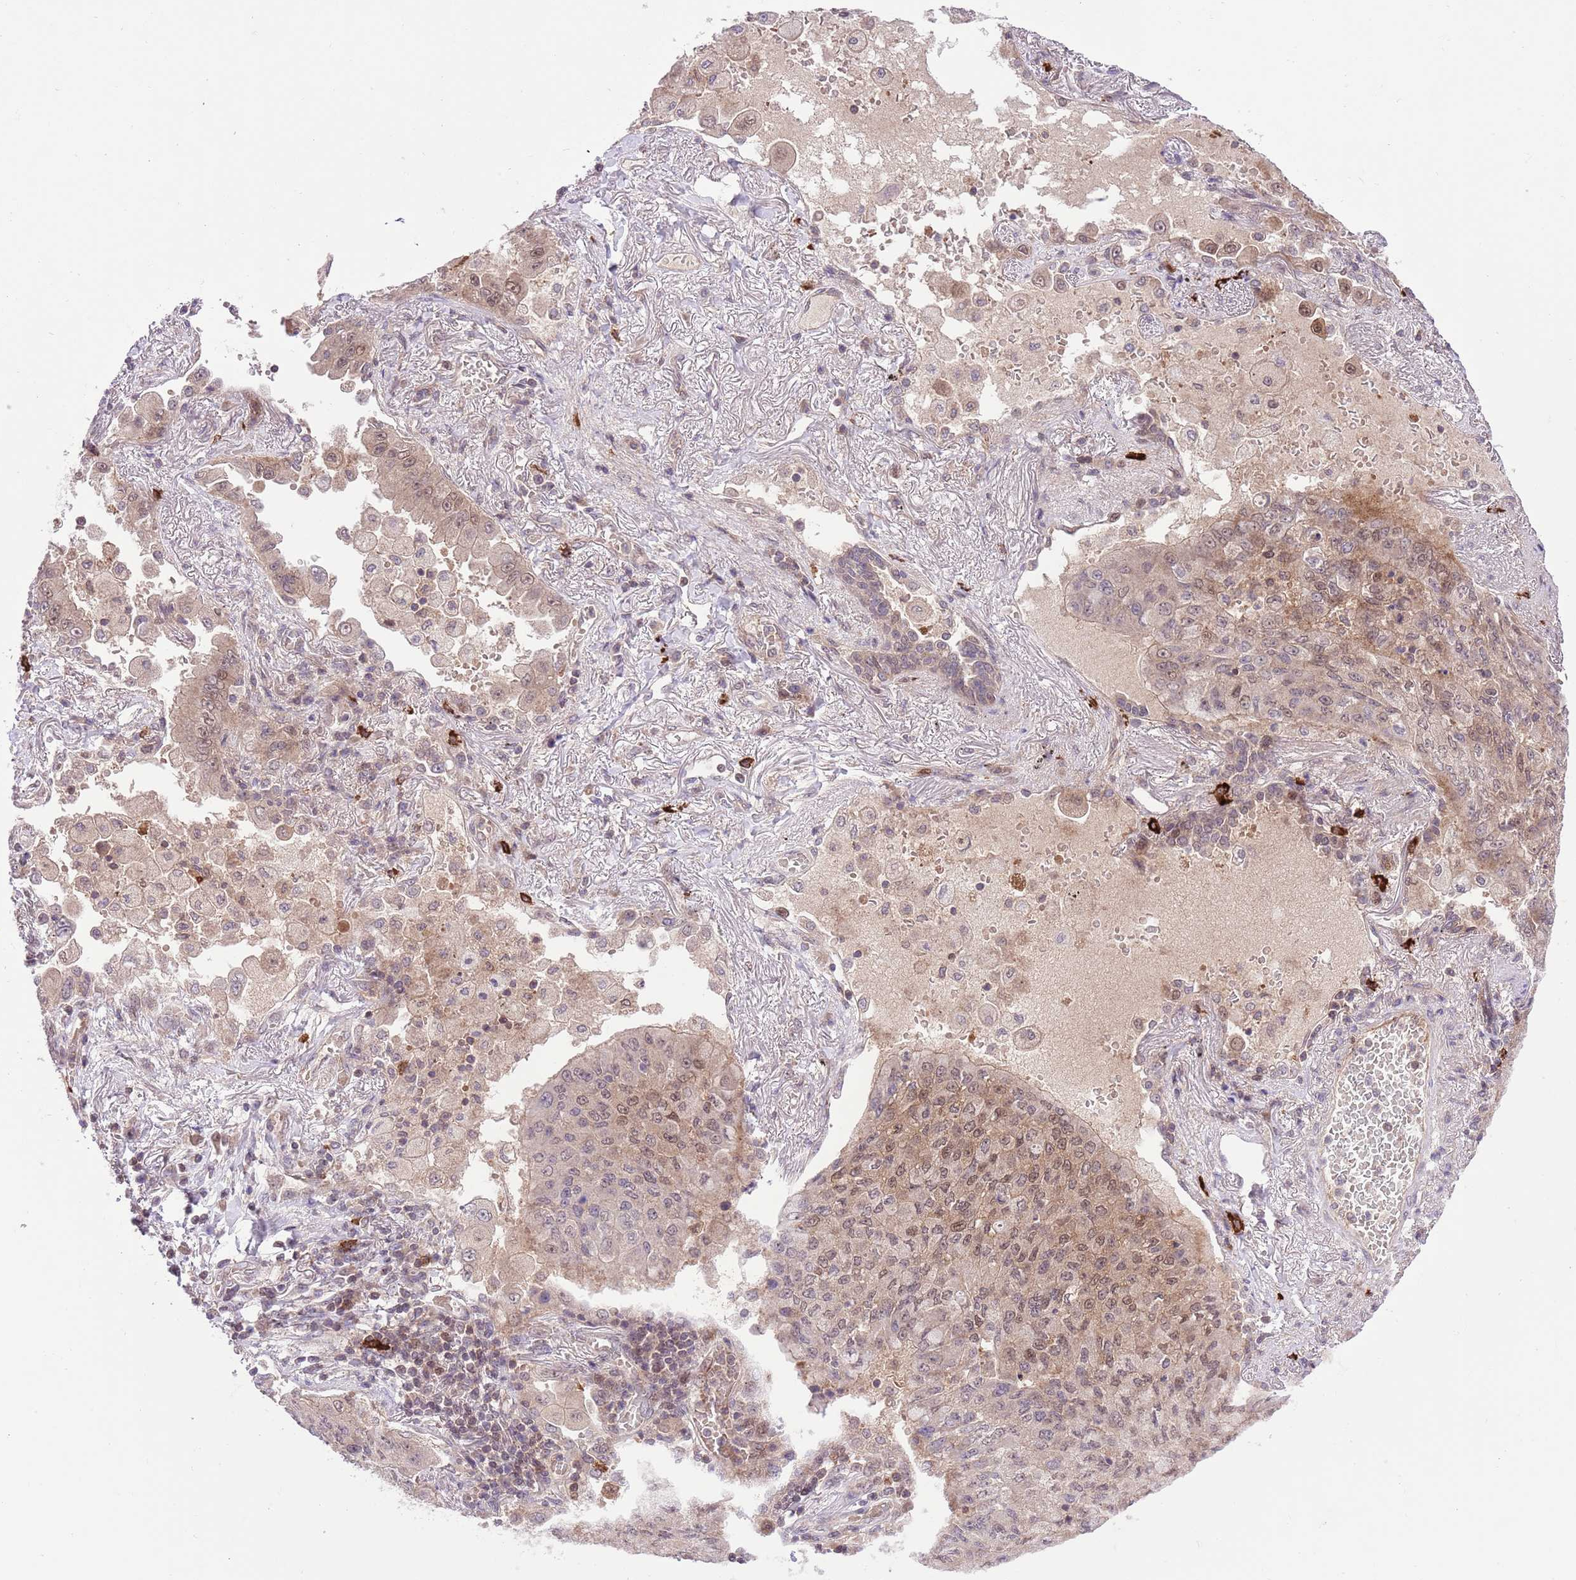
{"staining": {"intensity": "moderate", "quantity": "<25%", "location": "cytoplasmic/membranous,nuclear"}, "tissue": "lung cancer", "cell_type": "Tumor cells", "image_type": "cancer", "snomed": [{"axis": "morphology", "description": "Squamous cell carcinoma, NOS"}, {"axis": "topography", "description": "Lung"}], "caption": "Protein staining by immunohistochemistry shows moderate cytoplasmic/membranous and nuclear positivity in about <25% of tumor cells in lung cancer.", "gene": "HDHD2", "patient": {"sex": "male", "age": 74}}